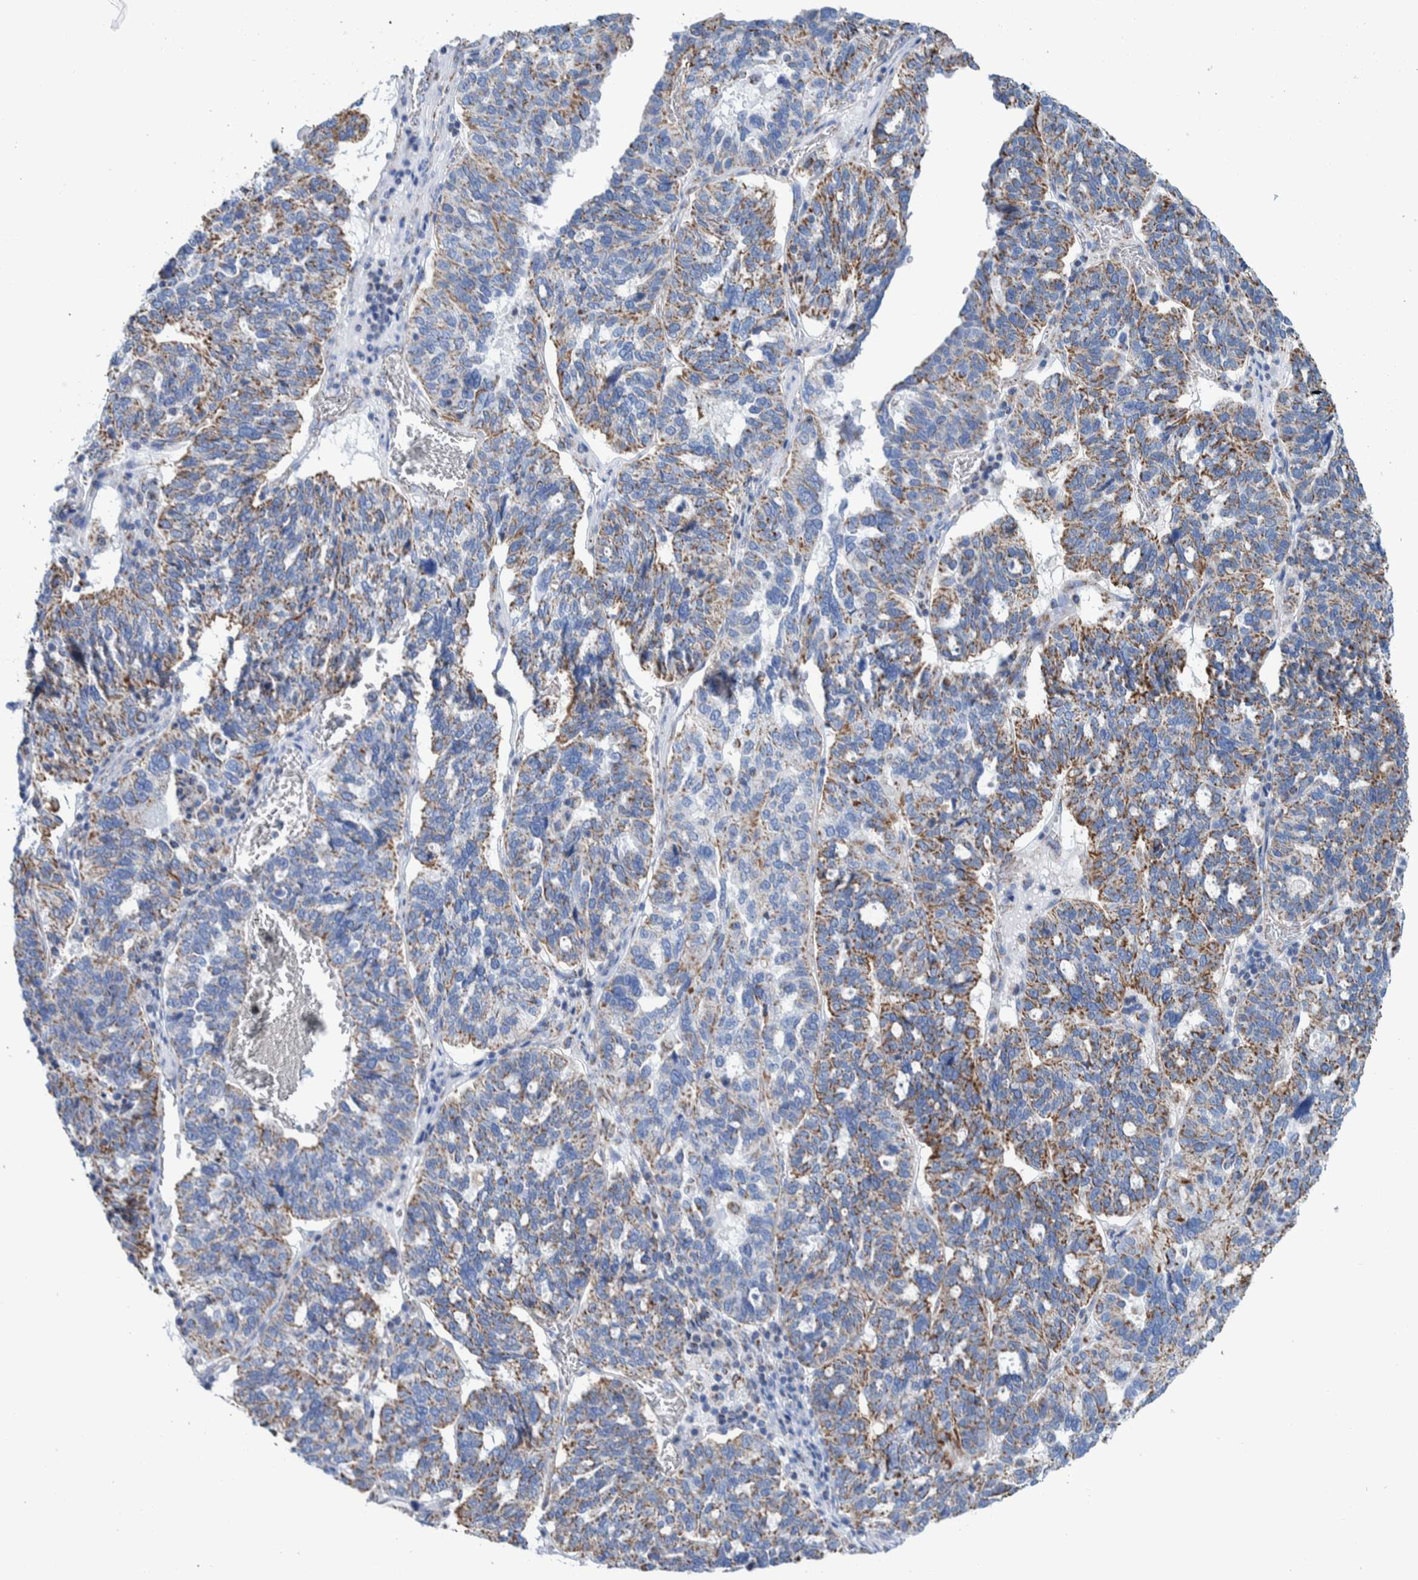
{"staining": {"intensity": "weak", "quantity": ">75%", "location": "cytoplasmic/membranous"}, "tissue": "ovarian cancer", "cell_type": "Tumor cells", "image_type": "cancer", "snomed": [{"axis": "morphology", "description": "Cystadenocarcinoma, serous, NOS"}, {"axis": "topography", "description": "Ovary"}], "caption": "Protein expression analysis of human ovarian cancer reveals weak cytoplasmic/membranous positivity in approximately >75% of tumor cells.", "gene": "DECR1", "patient": {"sex": "female", "age": 59}}